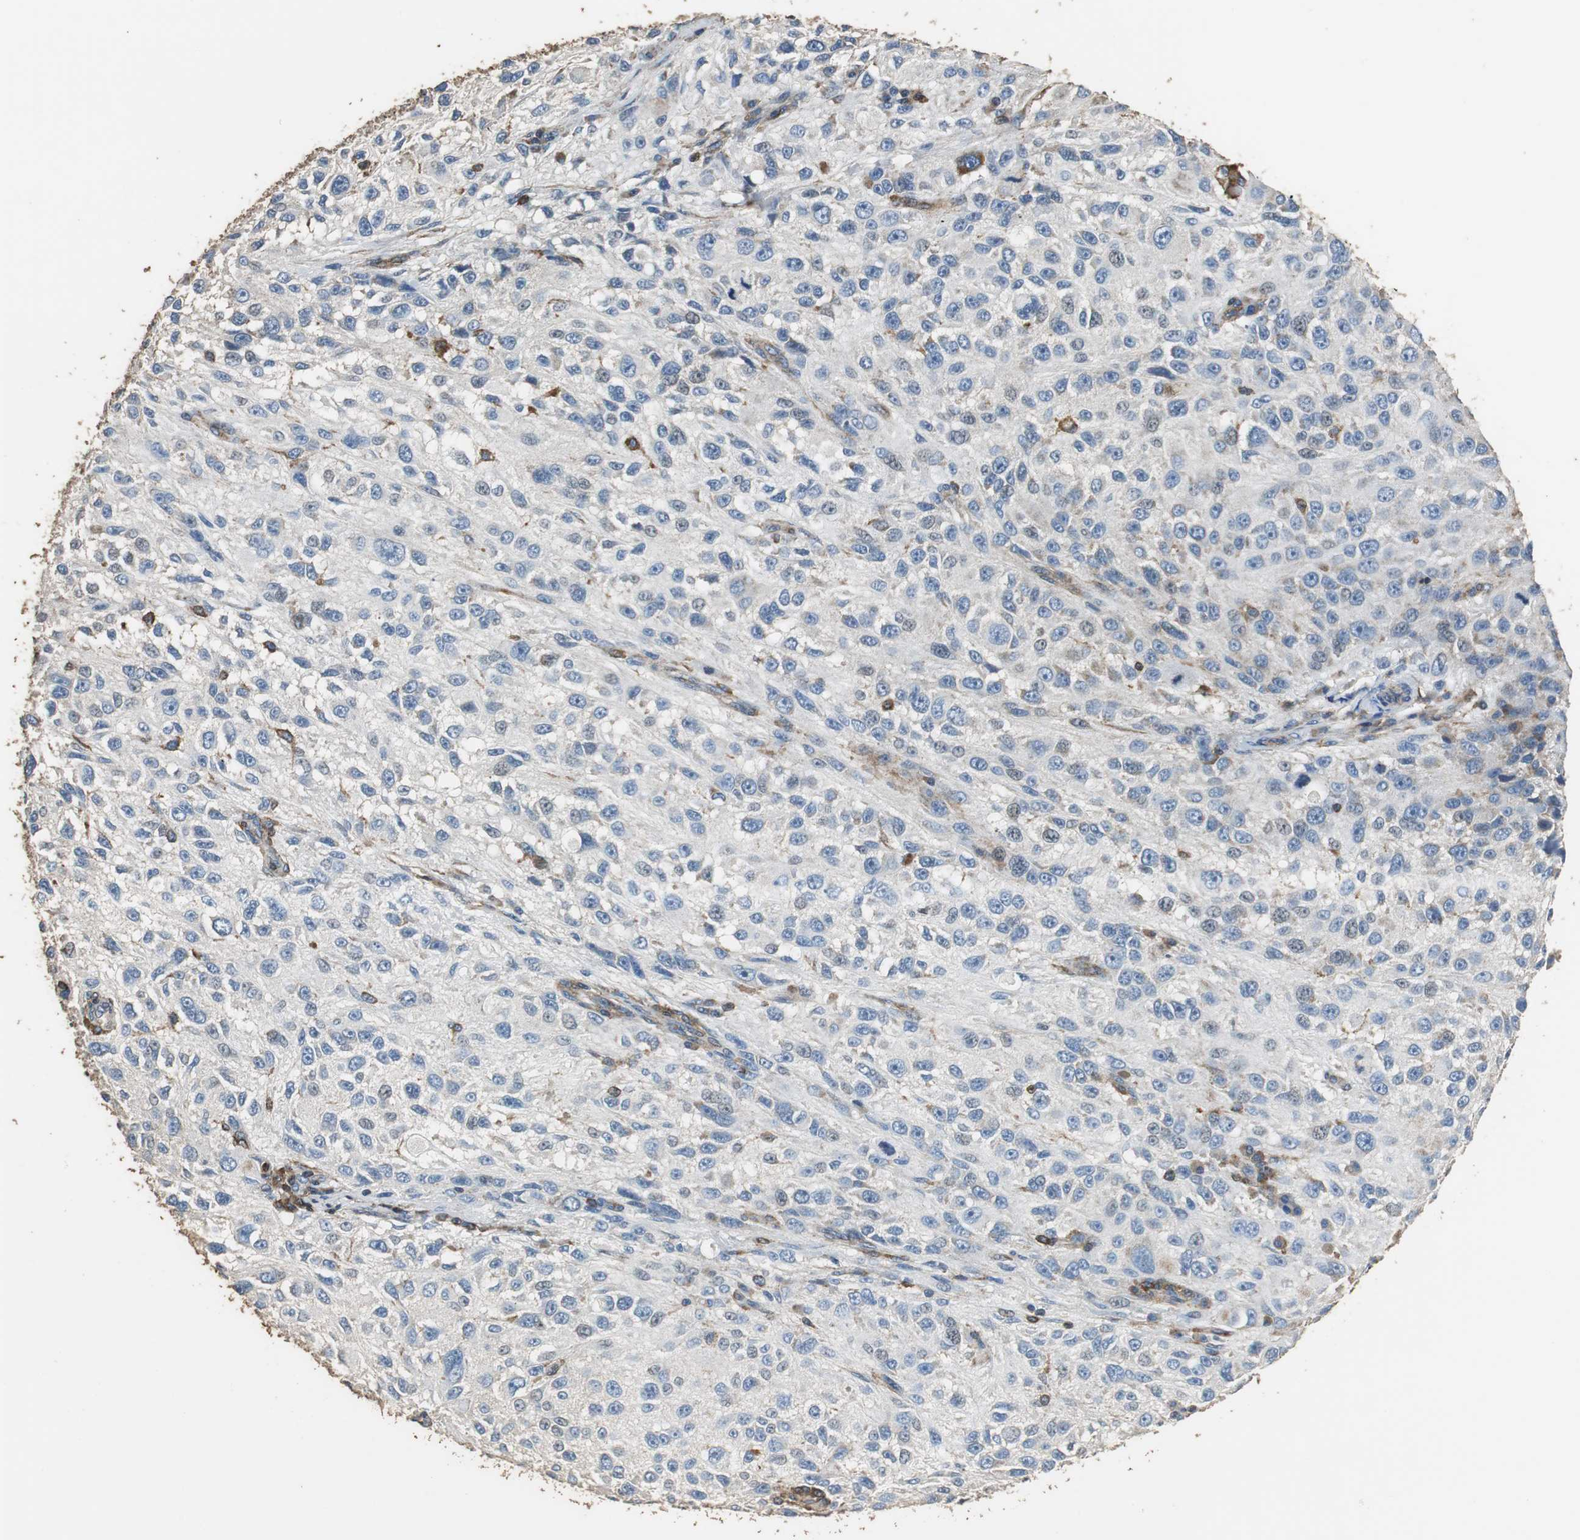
{"staining": {"intensity": "negative", "quantity": "none", "location": "none"}, "tissue": "melanoma", "cell_type": "Tumor cells", "image_type": "cancer", "snomed": [{"axis": "morphology", "description": "Necrosis, NOS"}, {"axis": "morphology", "description": "Malignant melanoma, NOS"}, {"axis": "topography", "description": "Skin"}], "caption": "Immunohistochemistry image of neoplastic tissue: human melanoma stained with DAB (3,3'-diaminobenzidine) reveals no significant protein positivity in tumor cells.", "gene": "PRKRA", "patient": {"sex": "female", "age": 87}}